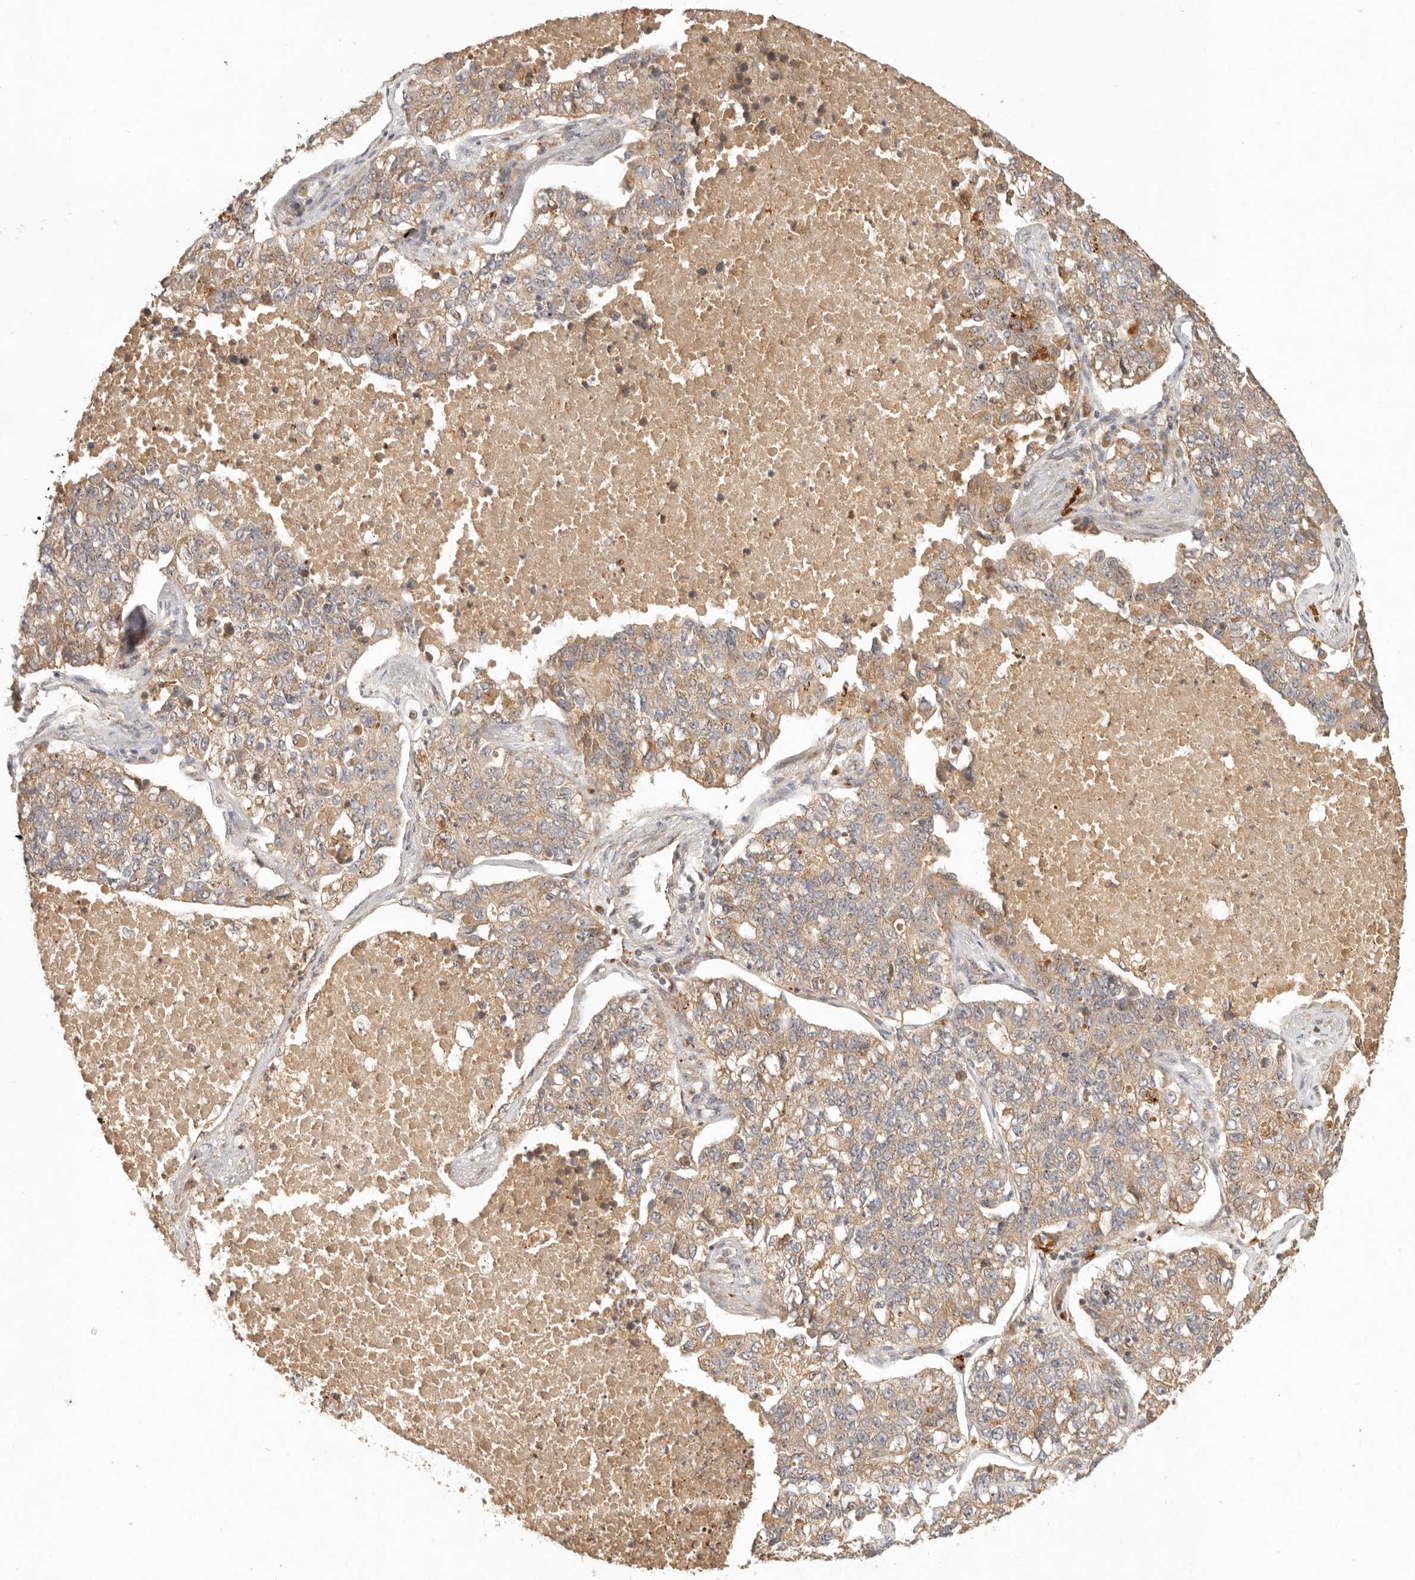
{"staining": {"intensity": "moderate", "quantity": ">75%", "location": "cytoplasmic/membranous"}, "tissue": "lung cancer", "cell_type": "Tumor cells", "image_type": "cancer", "snomed": [{"axis": "morphology", "description": "Adenocarcinoma, NOS"}, {"axis": "topography", "description": "Lung"}], "caption": "Immunohistochemistry (IHC) photomicrograph of neoplastic tissue: human adenocarcinoma (lung) stained using immunohistochemistry displays medium levels of moderate protein expression localized specifically in the cytoplasmic/membranous of tumor cells, appearing as a cytoplasmic/membranous brown color.", "gene": "ANKRD61", "patient": {"sex": "male", "age": 49}}